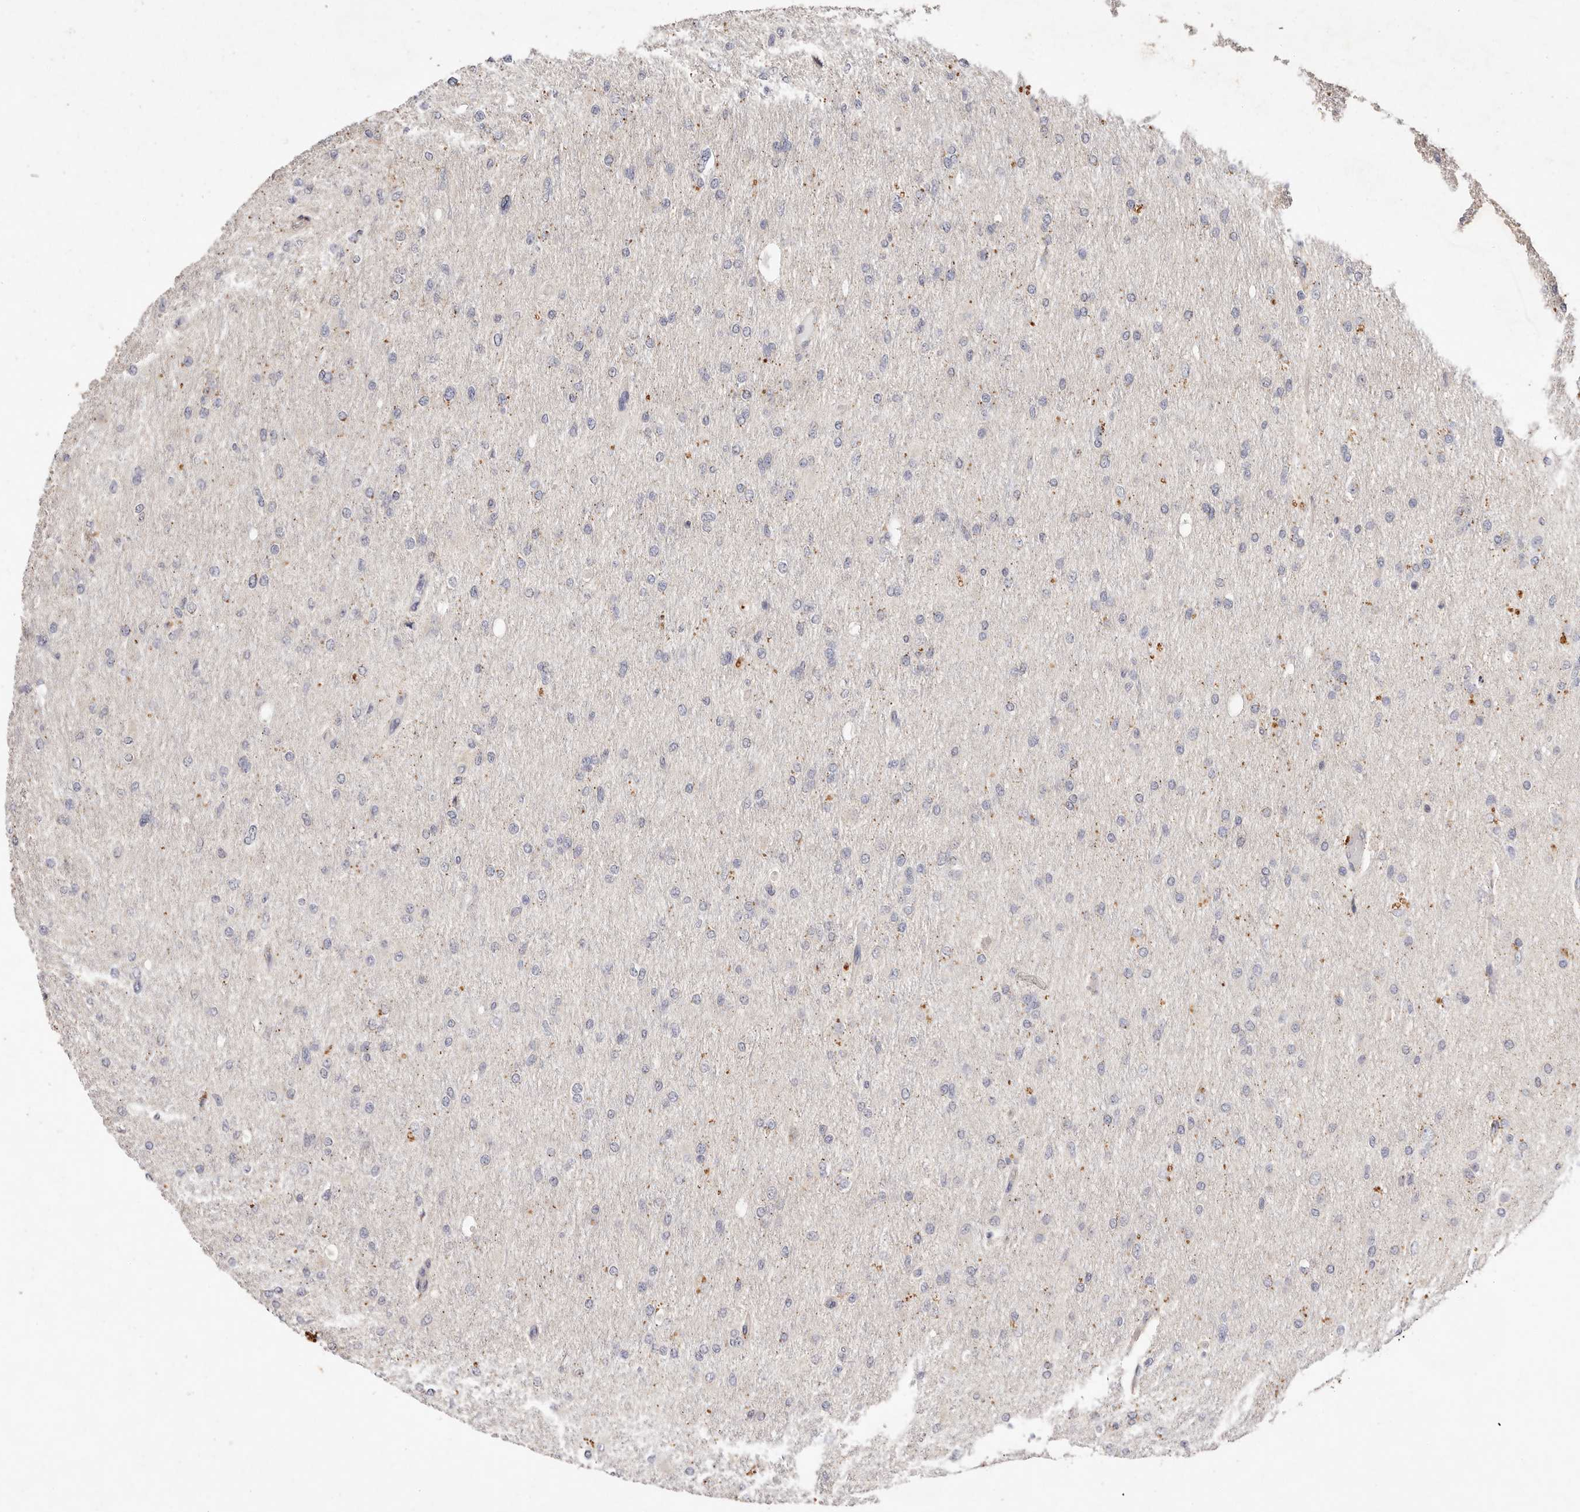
{"staining": {"intensity": "negative", "quantity": "none", "location": "none"}, "tissue": "glioma", "cell_type": "Tumor cells", "image_type": "cancer", "snomed": [{"axis": "morphology", "description": "Glioma, malignant, High grade"}, {"axis": "topography", "description": "Cerebral cortex"}], "caption": "The photomicrograph demonstrates no significant positivity in tumor cells of glioma.", "gene": "THBS3", "patient": {"sex": "female", "age": 36}}